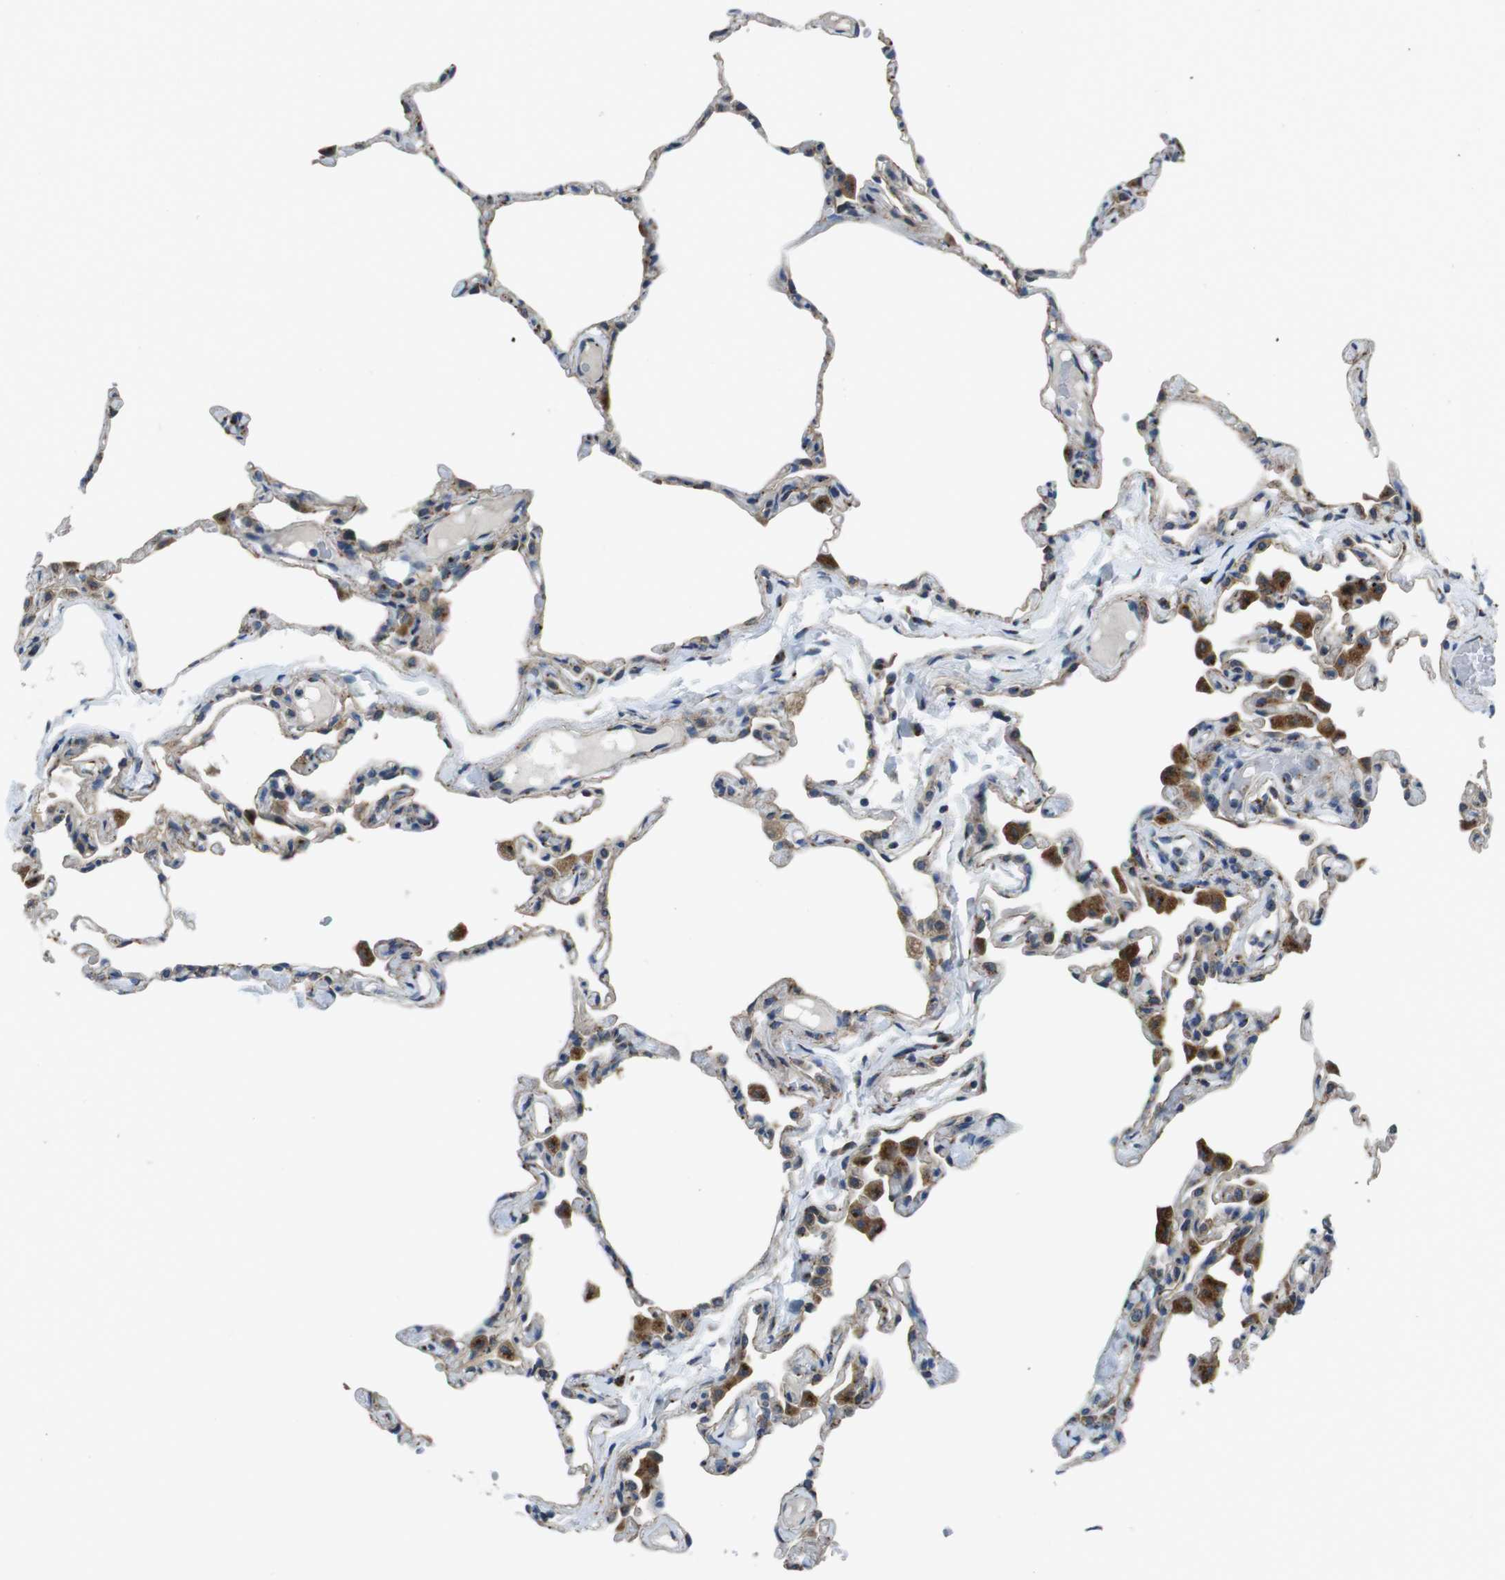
{"staining": {"intensity": "weak", "quantity": "25%-75%", "location": "cytoplasmic/membranous"}, "tissue": "lung", "cell_type": "Alveolar cells", "image_type": "normal", "snomed": [{"axis": "morphology", "description": "Normal tissue, NOS"}, {"axis": "topography", "description": "Lung"}], "caption": "High-power microscopy captured an IHC micrograph of normal lung, revealing weak cytoplasmic/membranous expression in approximately 25%-75% of alveolar cells.", "gene": "RAB6A", "patient": {"sex": "female", "age": 49}}